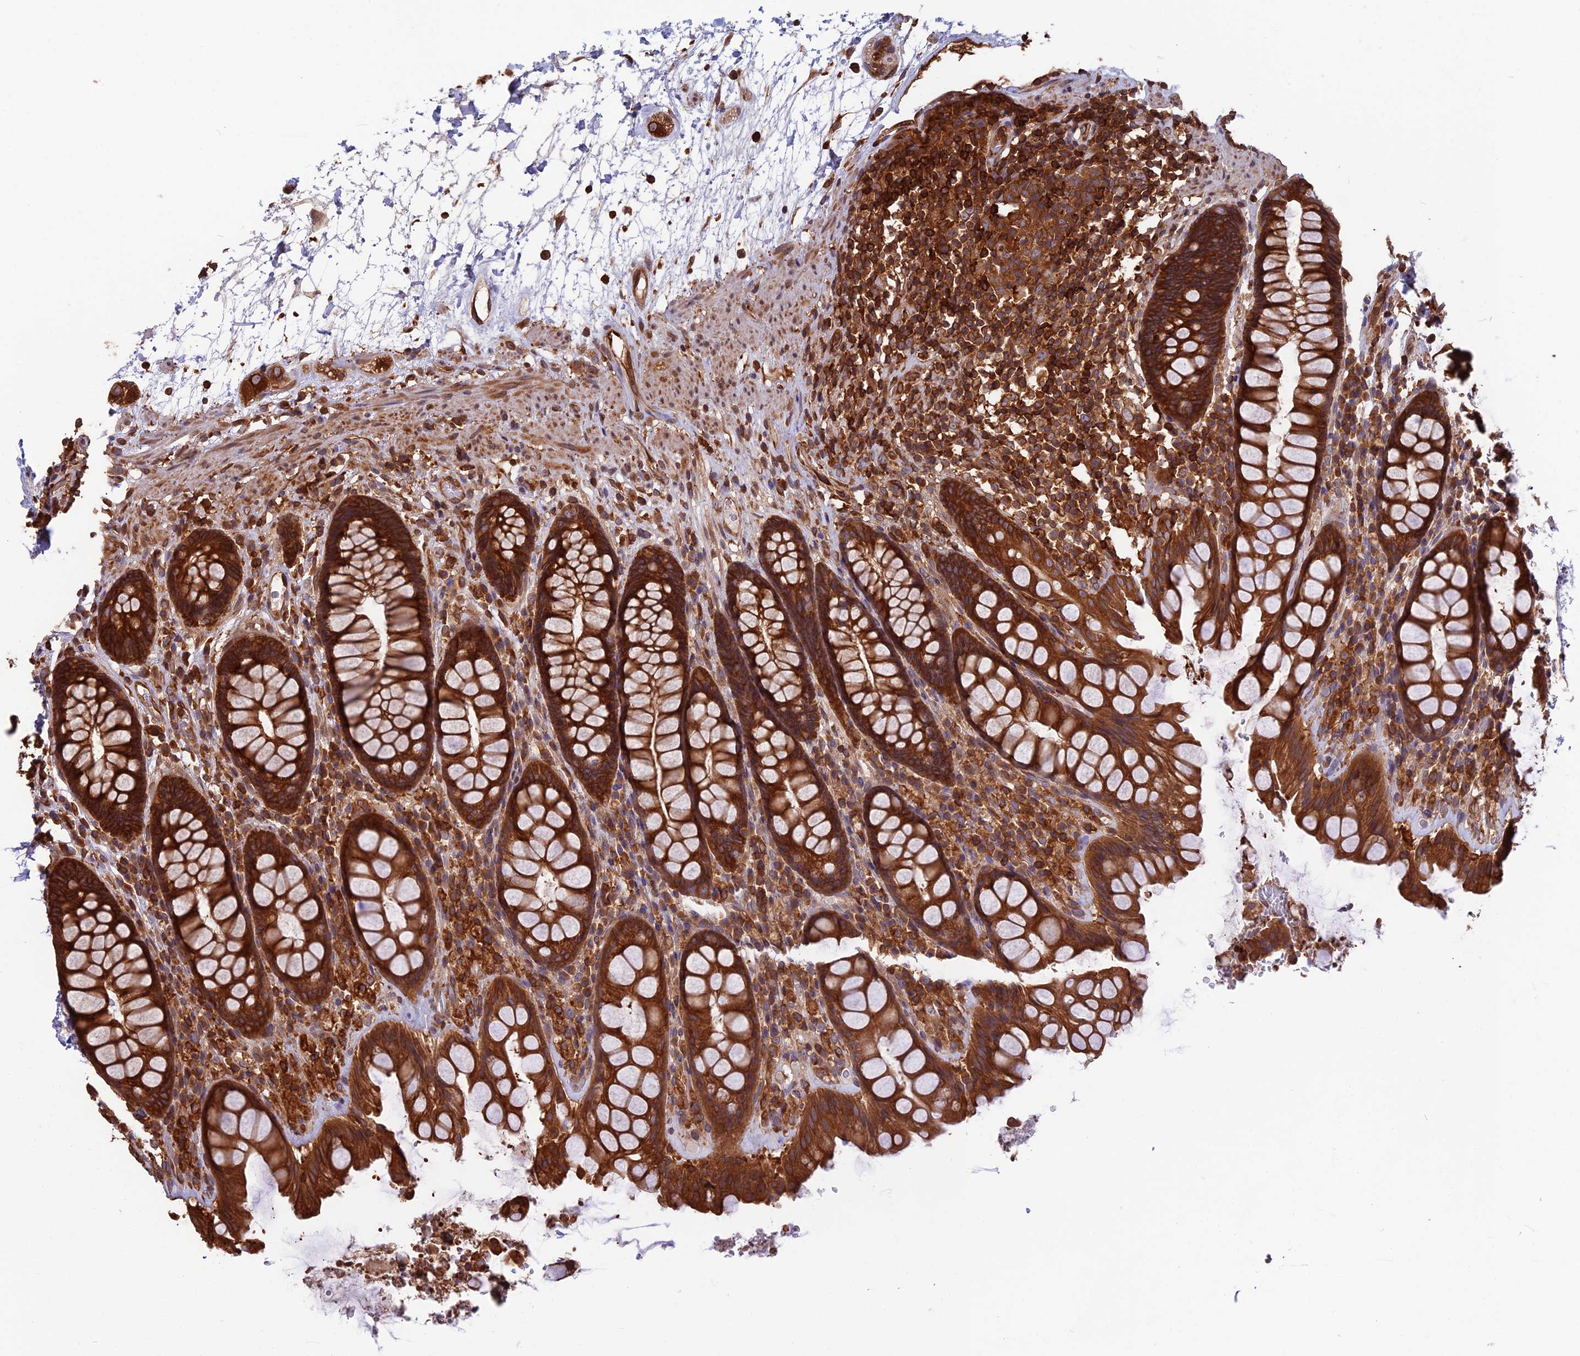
{"staining": {"intensity": "strong", "quantity": ">75%", "location": "cytoplasmic/membranous"}, "tissue": "rectum", "cell_type": "Glandular cells", "image_type": "normal", "snomed": [{"axis": "morphology", "description": "Normal tissue, NOS"}, {"axis": "topography", "description": "Rectum"}], "caption": "This is a histology image of immunohistochemistry staining of unremarkable rectum, which shows strong staining in the cytoplasmic/membranous of glandular cells.", "gene": "WDR1", "patient": {"sex": "male", "age": 64}}